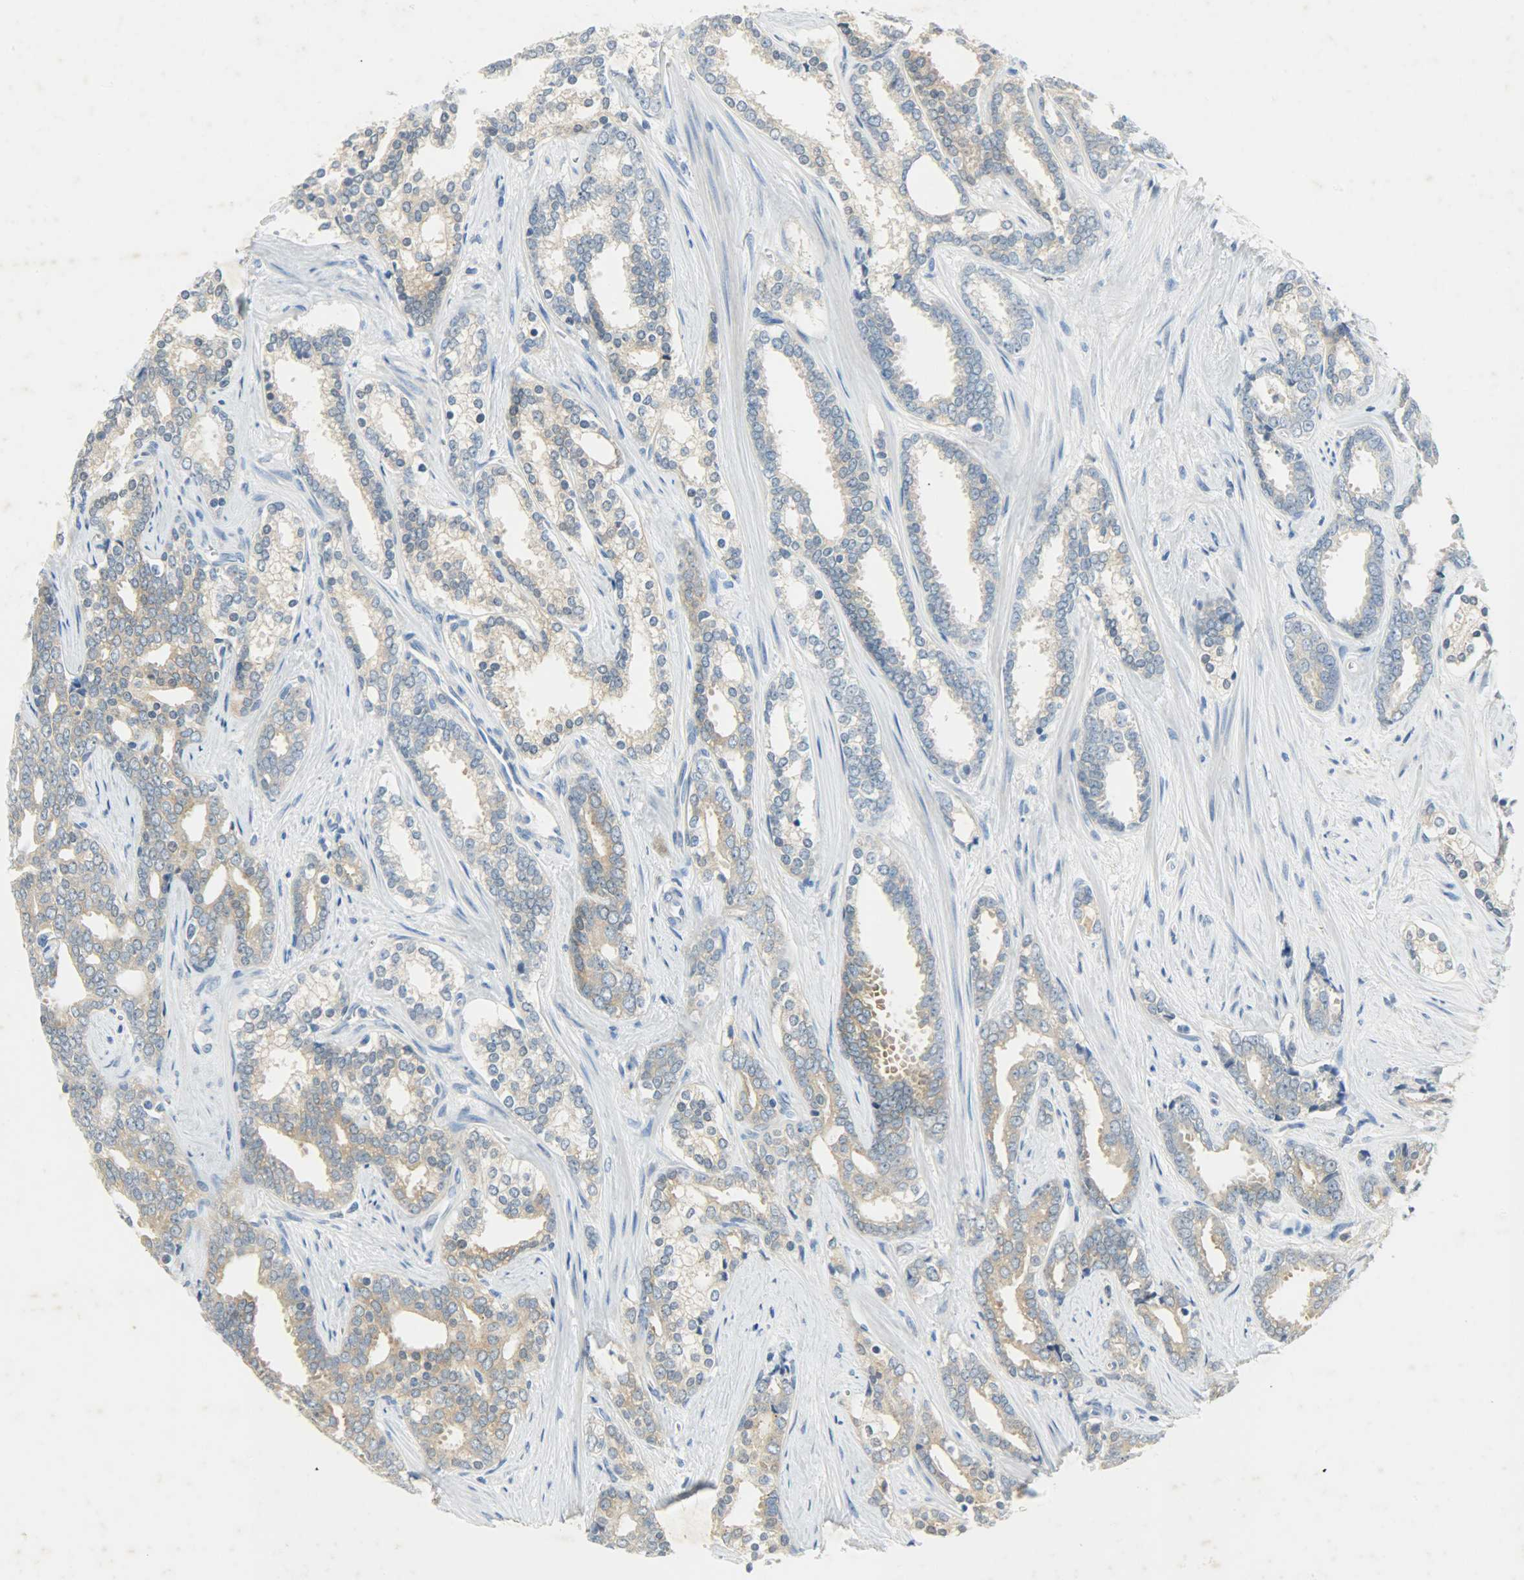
{"staining": {"intensity": "moderate", "quantity": ">75%", "location": "cytoplasmic/membranous"}, "tissue": "prostate cancer", "cell_type": "Tumor cells", "image_type": "cancer", "snomed": [{"axis": "morphology", "description": "Adenocarcinoma, High grade"}, {"axis": "topography", "description": "Prostate"}], "caption": "Prostate cancer stained for a protein exhibits moderate cytoplasmic/membranous positivity in tumor cells.", "gene": "PROM1", "patient": {"sex": "male", "age": 67}}